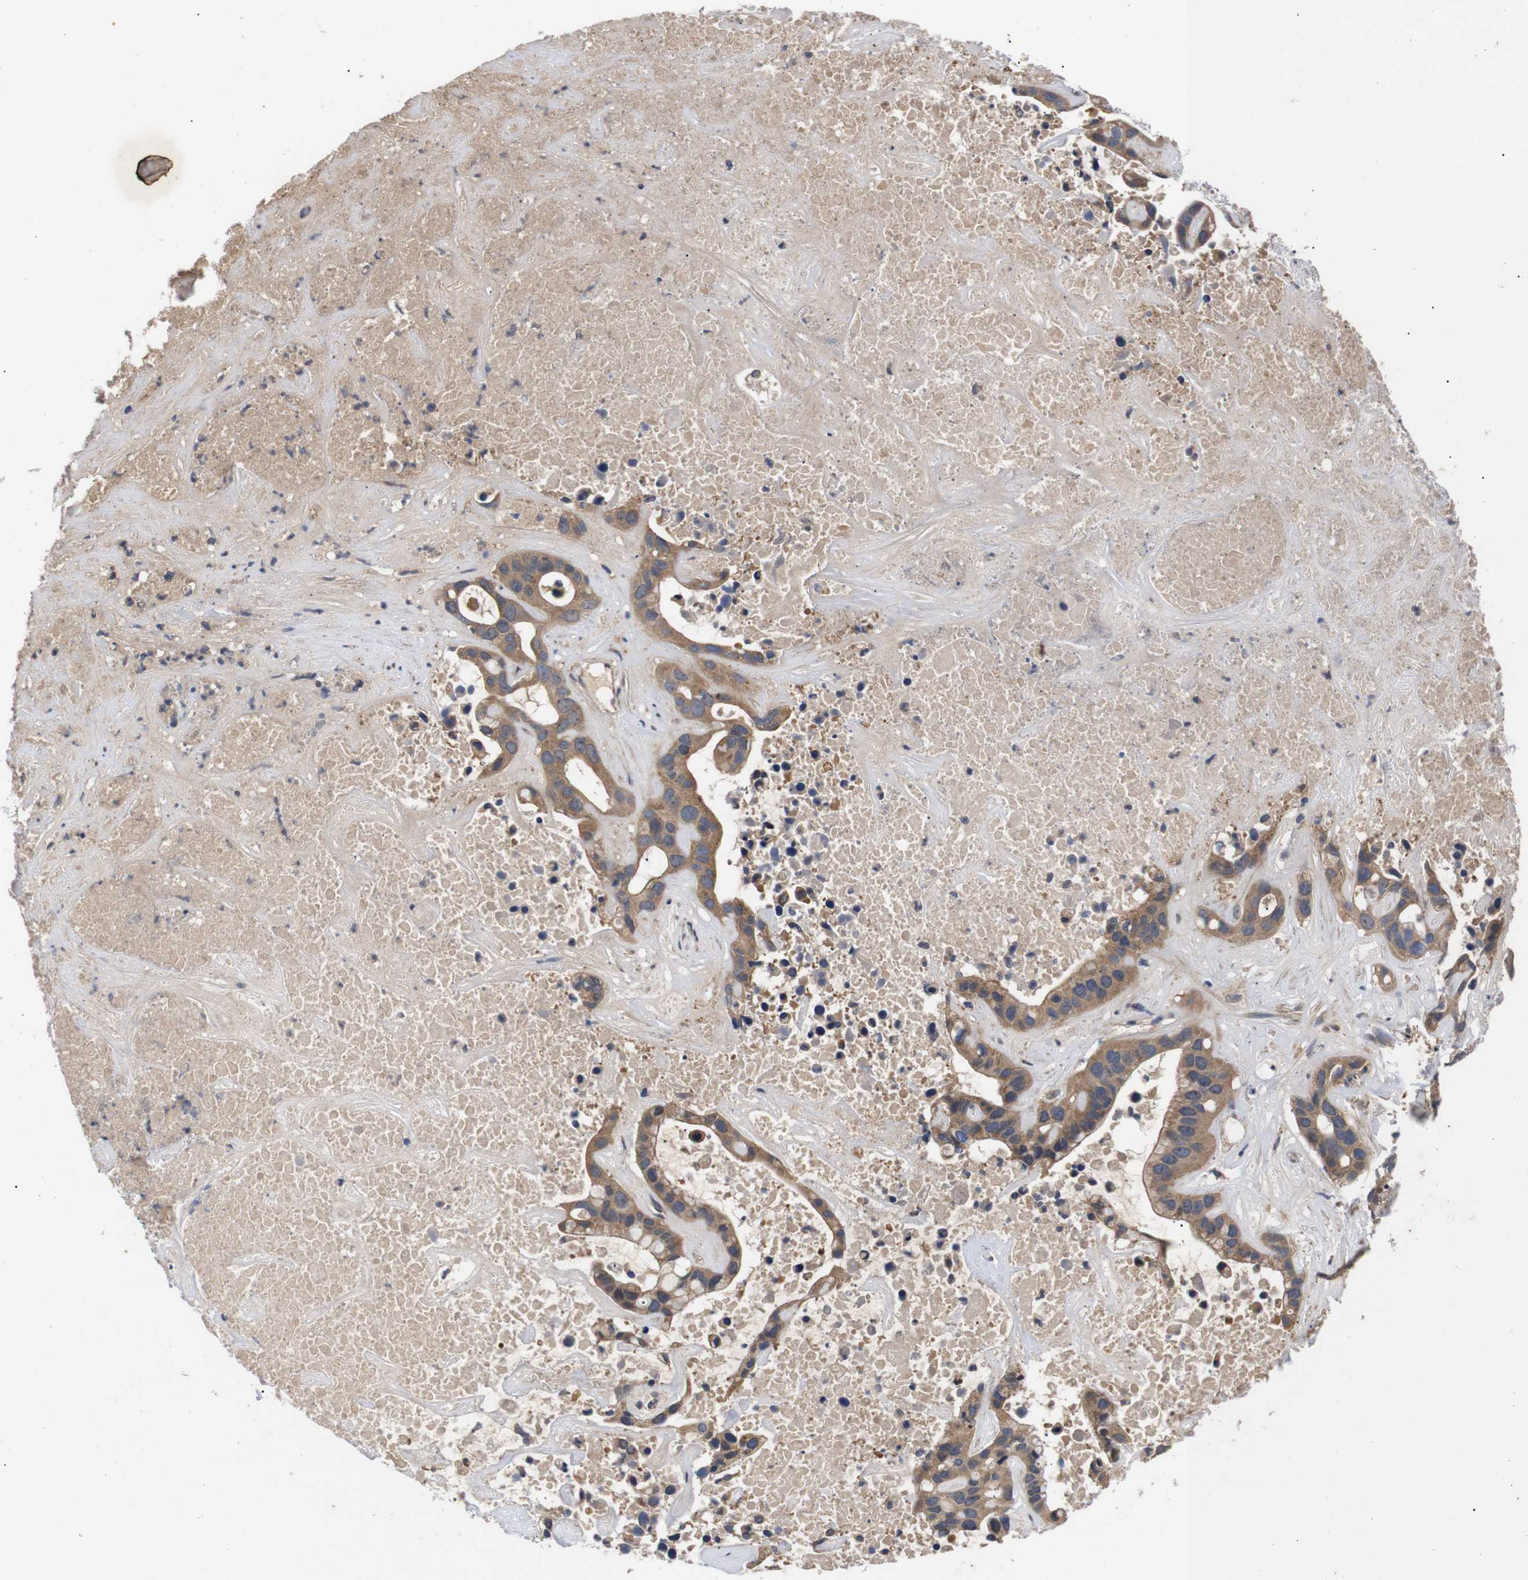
{"staining": {"intensity": "moderate", "quantity": ">75%", "location": "cytoplasmic/membranous"}, "tissue": "liver cancer", "cell_type": "Tumor cells", "image_type": "cancer", "snomed": [{"axis": "morphology", "description": "Cholangiocarcinoma"}, {"axis": "topography", "description": "Liver"}], "caption": "A brown stain highlights moderate cytoplasmic/membranous staining of a protein in human liver cancer (cholangiocarcinoma) tumor cells.", "gene": "RIPK1", "patient": {"sex": "female", "age": 65}}